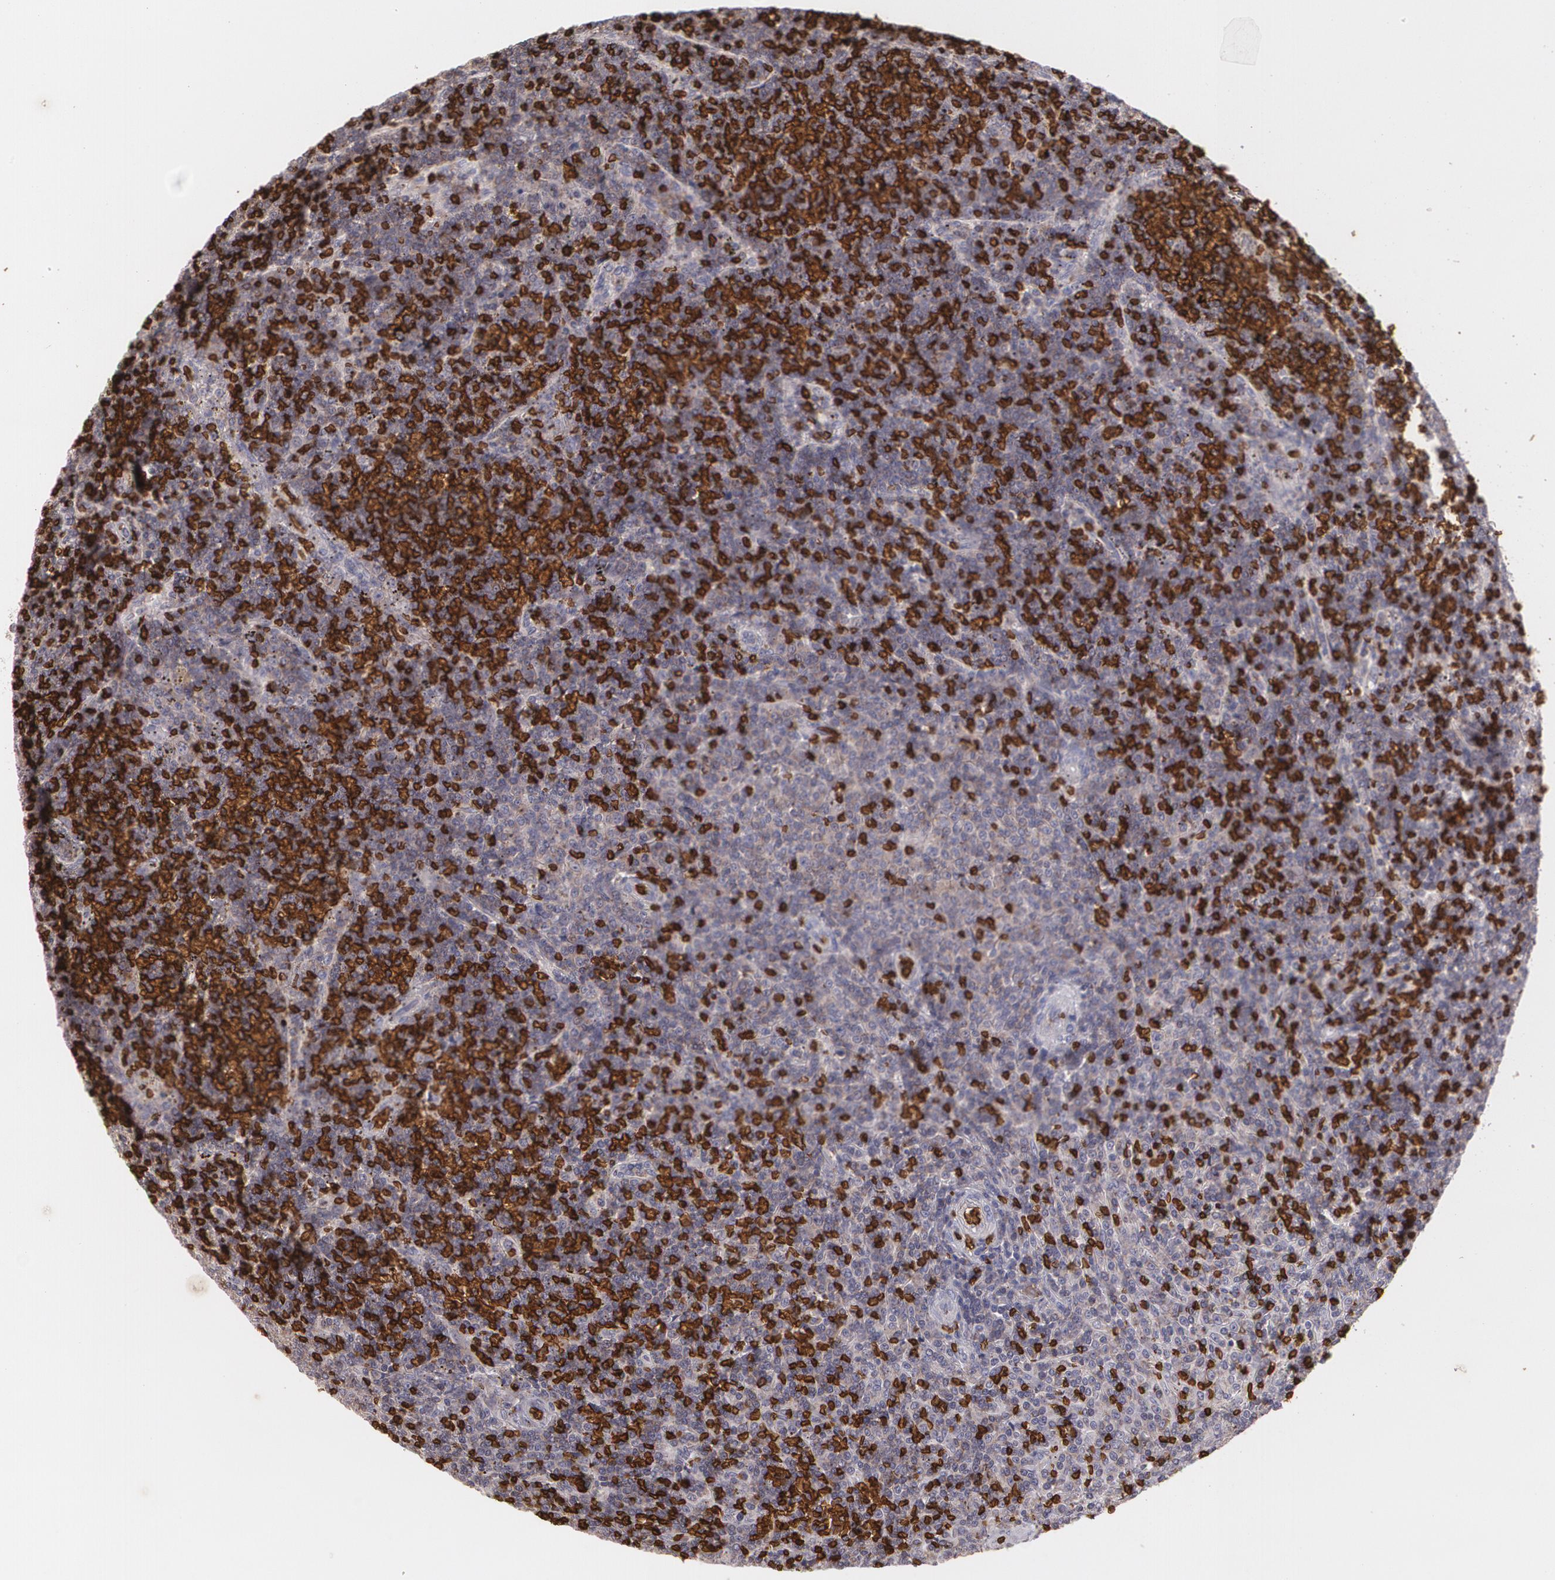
{"staining": {"intensity": "weak", "quantity": ">75%", "location": "cytoplasmic/membranous"}, "tissue": "lymphoma", "cell_type": "Tumor cells", "image_type": "cancer", "snomed": [{"axis": "morphology", "description": "Malignant lymphoma, non-Hodgkin's type, Low grade"}, {"axis": "topography", "description": "Spleen"}], "caption": "Brown immunohistochemical staining in human malignant lymphoma, non-Hodgkin's type (low-grade) reveals weak cytoplasmic/membranous expression in approximately >75% of tumor cells.", "gene": "SLC2A1", "patient": {"sex": "male", "age": 80}}